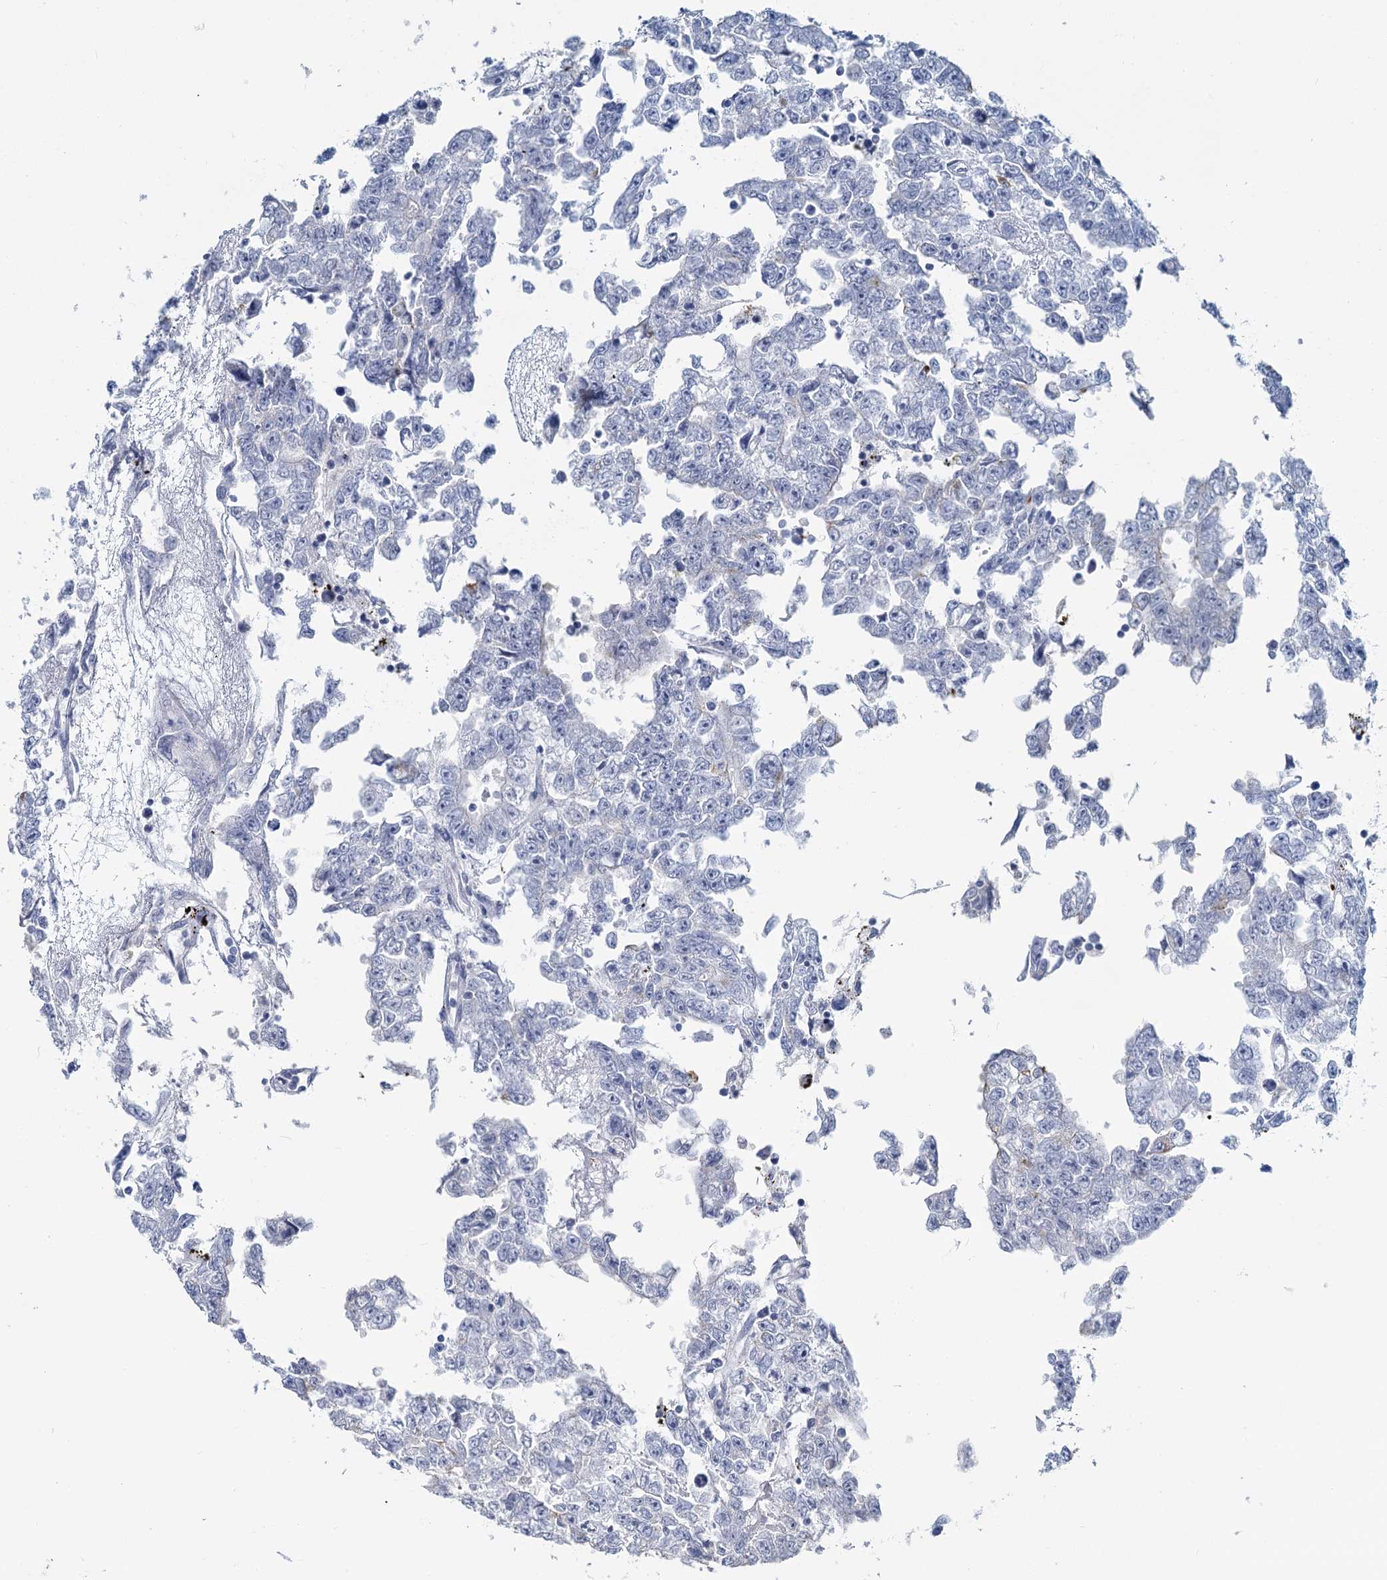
{"staining": {"intensity": "negative", "quantity": "none", "location": "none"}, "tissue": "testis cancer", "cell_type": "Tumor cells", "image_type": "cancer", "snomed": [{"axis": "morphology", "description": "Carcinoma, Embryonal, NOS"}, {"axis": "topography", "description": "Testis"}], "caption": "DAB immunohistochemical staining of human embryonal carcinoma (testis) reveals no significant expression in tumor cells. (Stains: DAB (3,3'-diaminobenzidine) immunohistochemistry with hematoxylin counter stain, Microscopy: brightfield microscopy at high magnification).", "gene": "CHGA", "patient": {"sex": "male", "age": 25}}